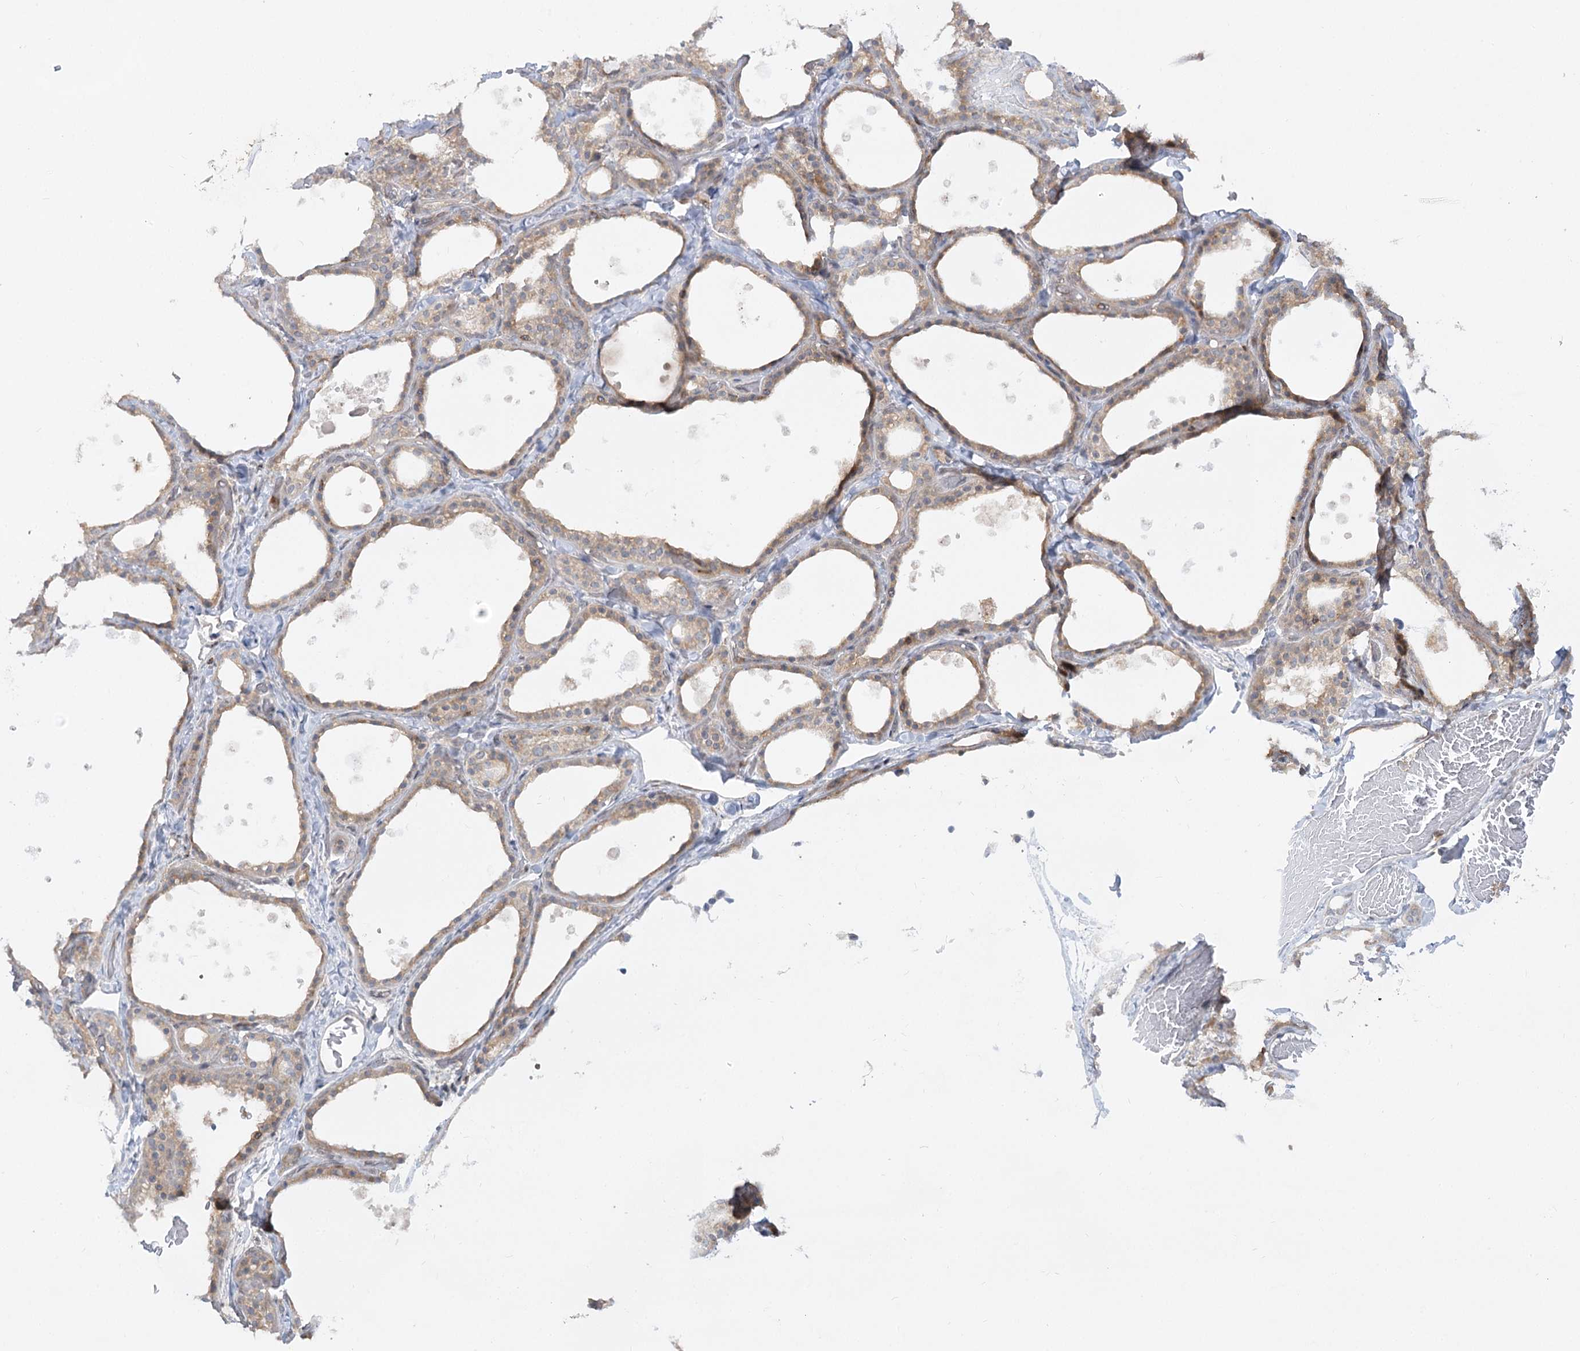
{"staining": {"intensity": "weak", "quantity": "25%-75%", "location": "cytoplasmic/membranous"}, "tissue": "thyroid gland", "cell_type": "Glandular cells", "image_type": "normal", "snomed": [{"axis": "morphology", "description": "Normal tissue, NOS"}, {"axis": "topography", "description": "Thyroid gland"}], "caption": "Glandular cells reveal low levels of weak cytoplasmic/membranous positivity in approximately 25%-75% of cells in benign thyroid gland. (DAB (3,3'-diaminobenzidine) IHC, brown staining for protein, blue staining for nuclei).", "gene": "SYTL1", "patient": {"sex": "female", "age": 44}}